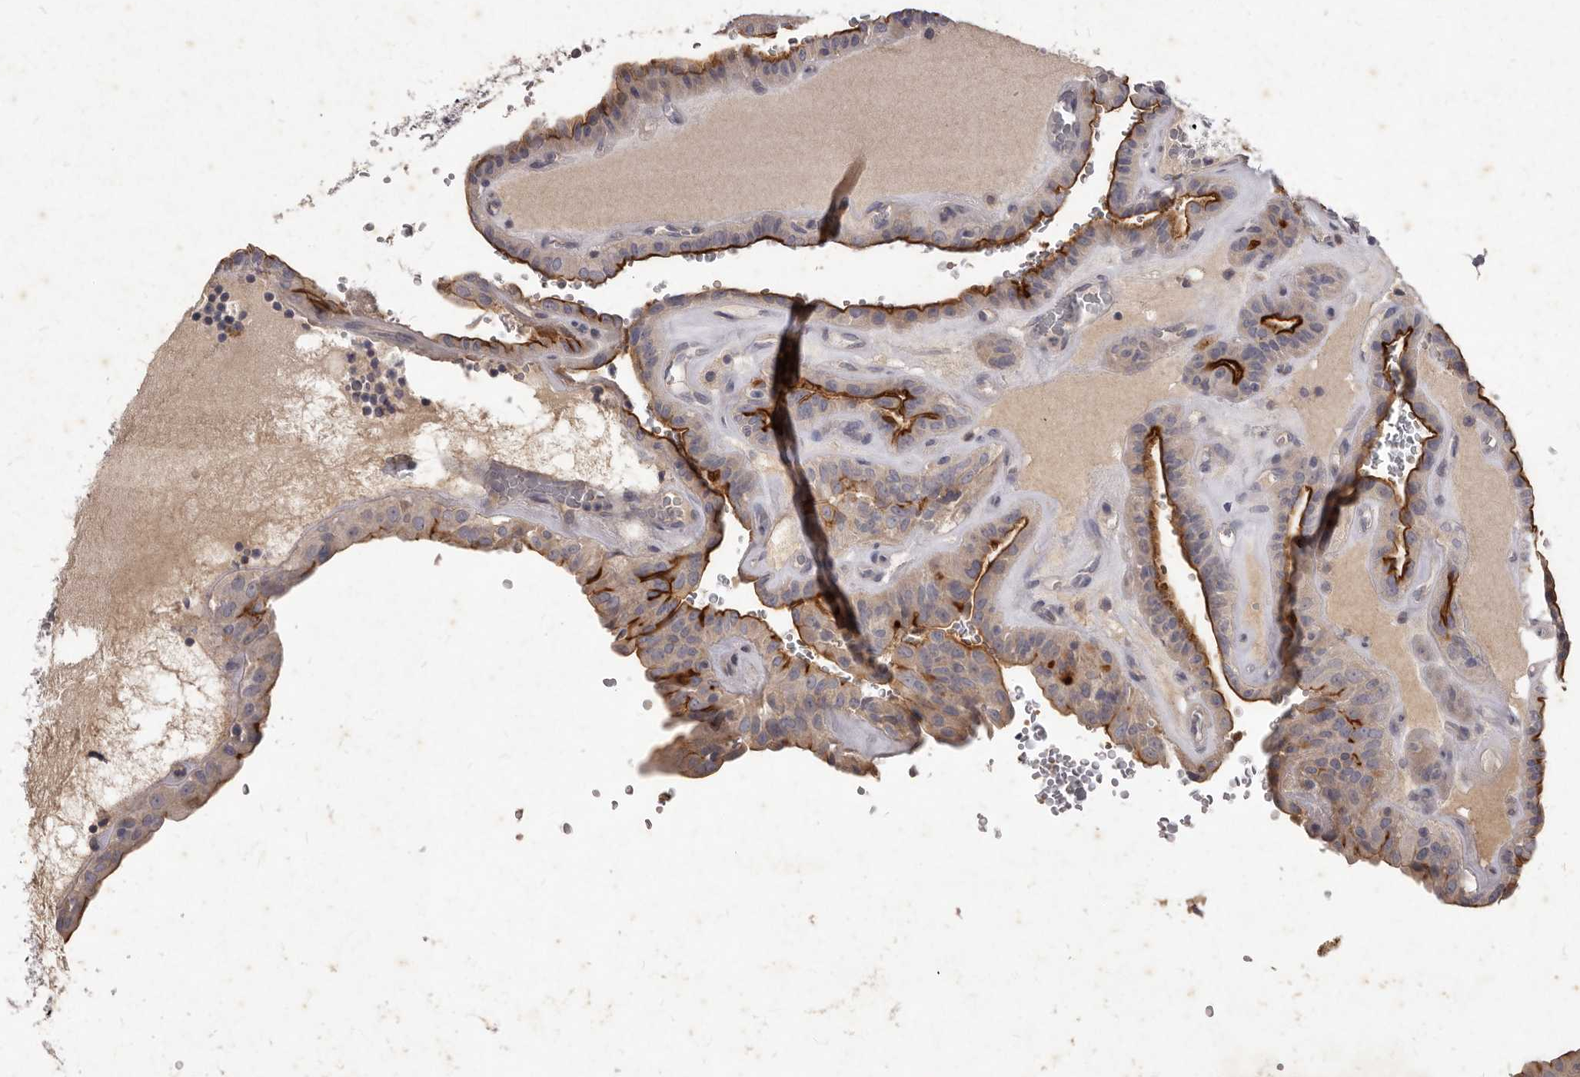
{"staining": {"intensity": "strong", "quantity": "25%-75%", "location": "cytoplasmic/membranous"}, "tissue": "thyroid cancer", "cell_type": "Tumor cells", "image_type": "cancer", "snomed": [{"axis": "morphology", "description": "Papillary adenocarcinoma, NOS"}, {"axis": "topography", "description": "Thyroid gland"}], "caption": "Immunohistochemistry of human thyroid cancer (papillary adenocarcinoma) displays high levels of strong cytoplasmic/membranous expression in about 25%-75% of tumor cells.", "gene": "GPRC5C", "patient": {"sex": "male", "age": 77}}